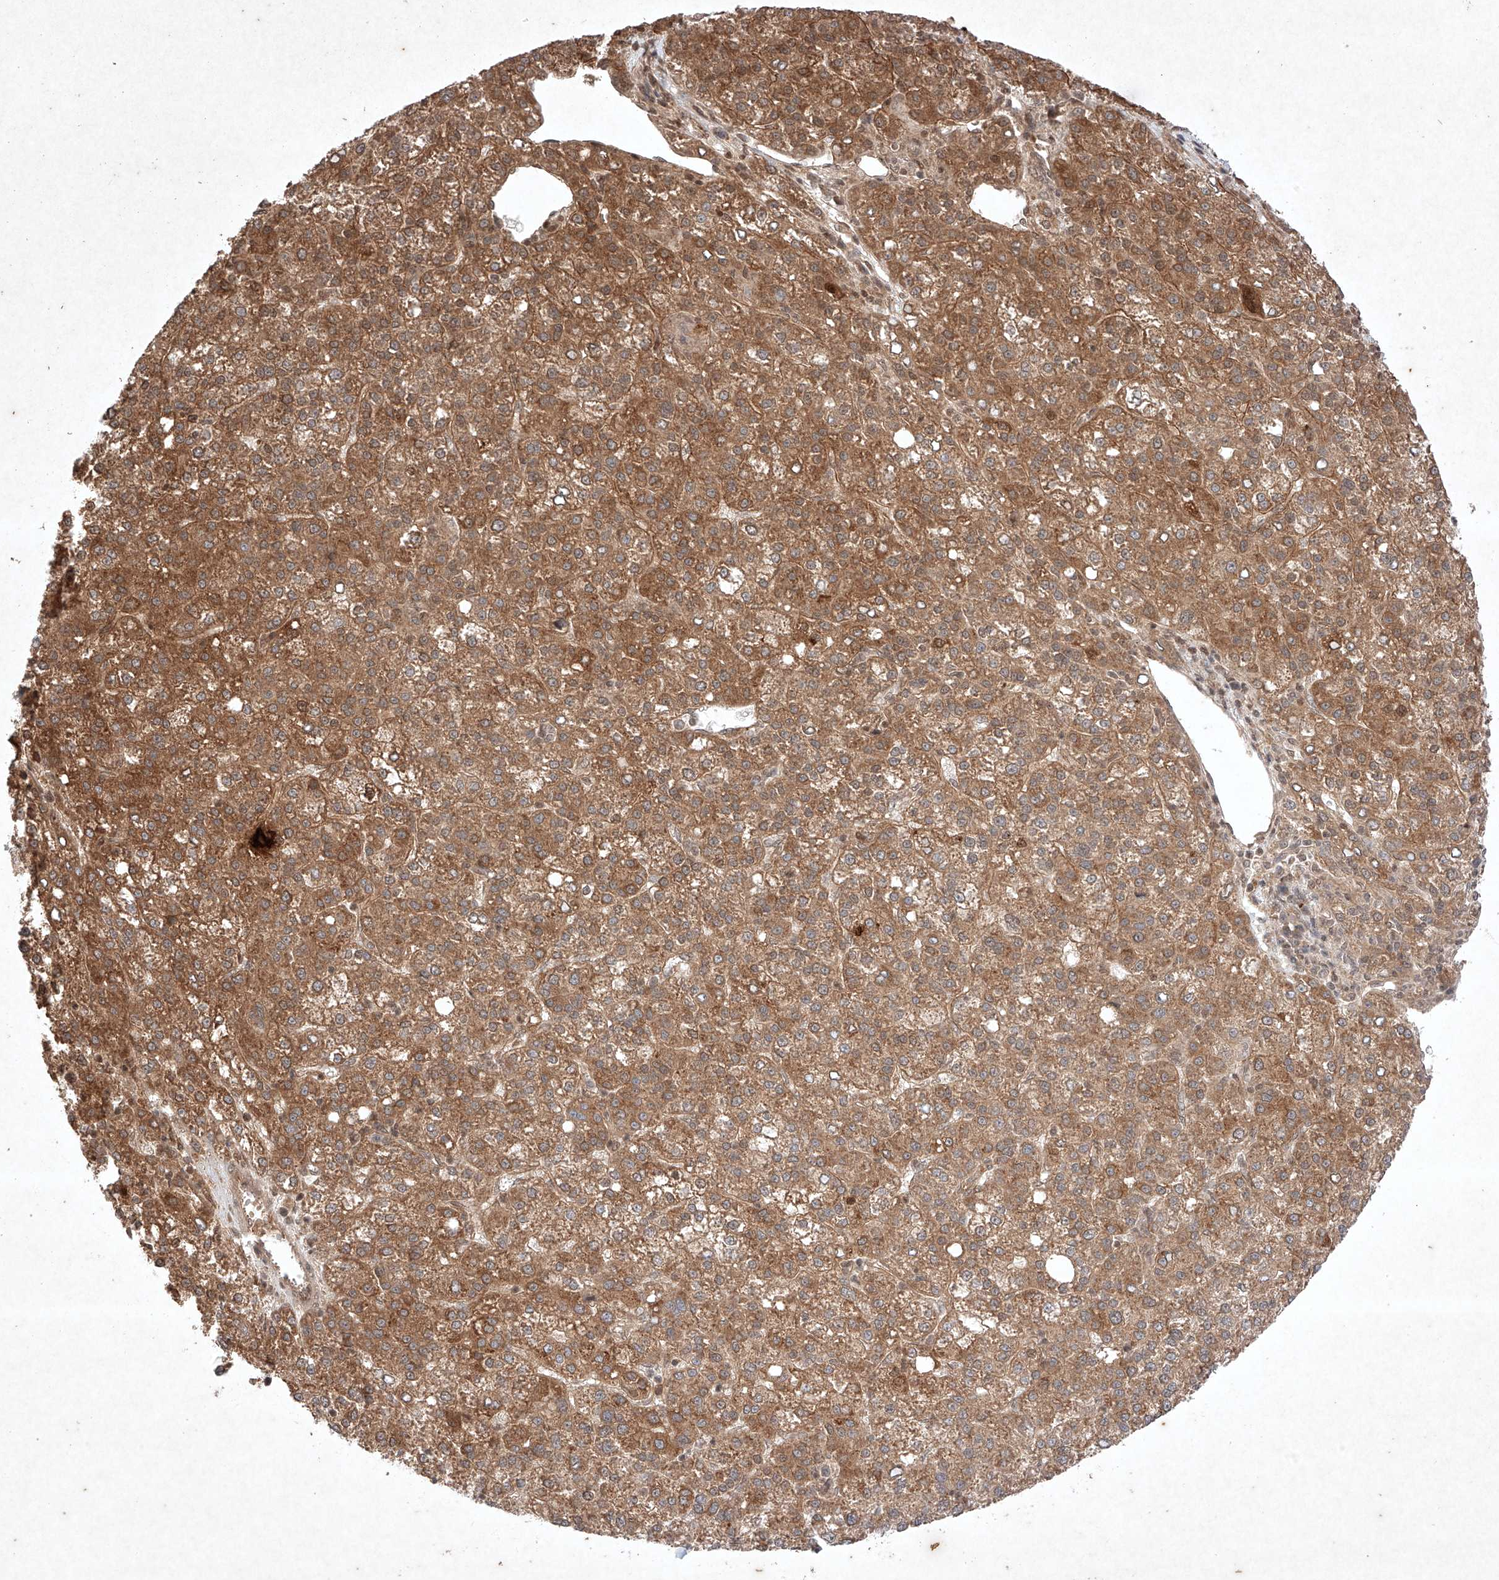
{"staining": {"intensity": "moderate", "quantity": ">75%", "location": "cytoplasmic/membranous"}, "tissue": "liver cancer", "cell_type": "Tumor cells", "image_type": "cancer", "snomed": [{"axis": "morphology", "description": "Carcinoma, Hepatocellular, NOS"}, {"axis": "topography", "description": "Liver"}], "caption": "Immunohistochemistry of hepatocellular carcinoma (liver) shows medium levels of moderate cytoplasmic/membranous expression in approximately >75% of tumor cells.", "gene": "RNF31", "patient": {"sex": "female", "age": 58}}